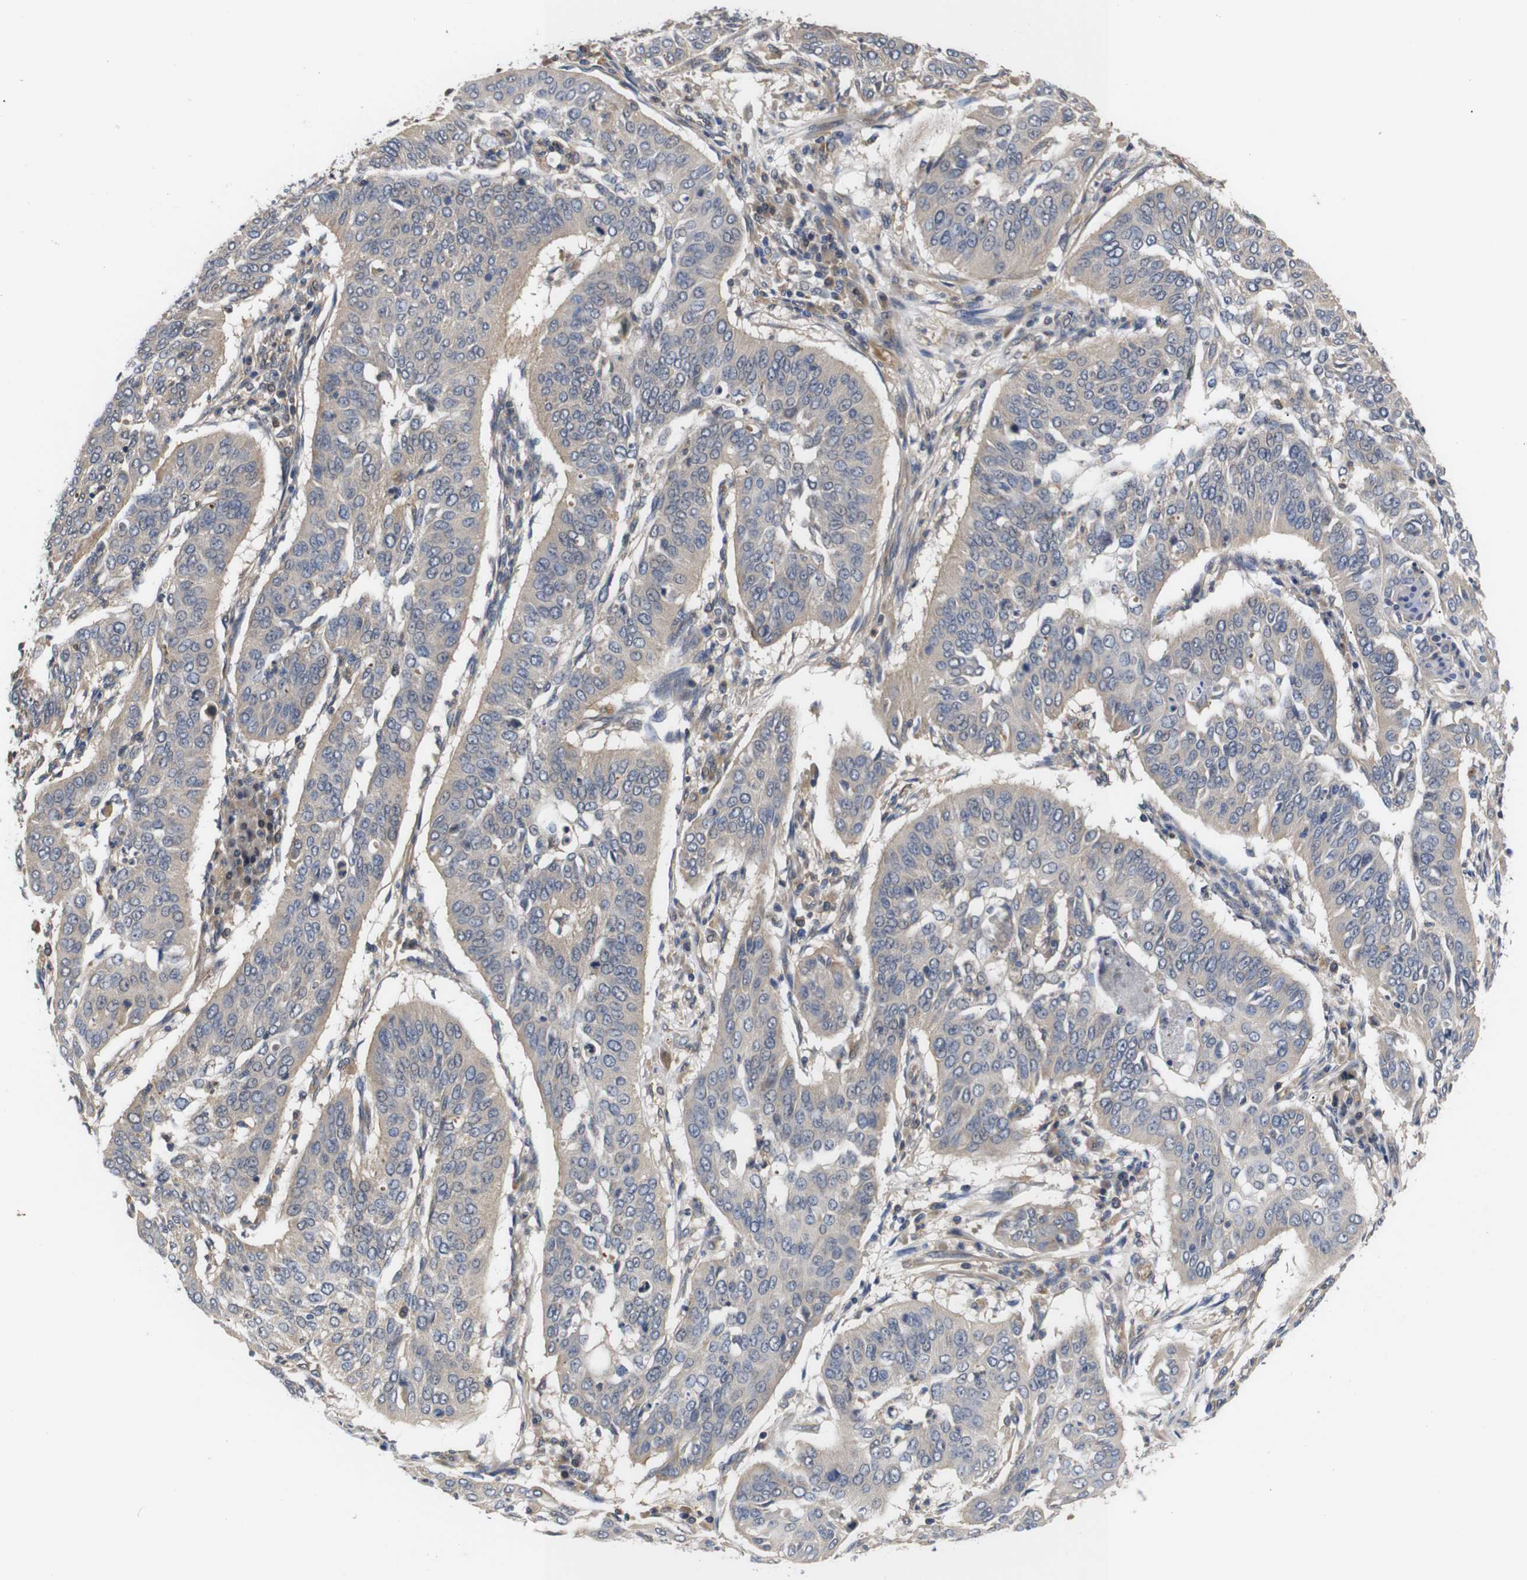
{"staining": {"intensity": "weak", "quantity": ">75%", "location": "cytoplasmic/membranous"}, "tissue": "cervical cancer", "cell_type": "Tumor cells", "image_type": "cancer", "snomed": [{"axis": "morphology", "description": "Normal tissue, NOS"}, {"axis": "morphology", "description": "Squamous cell carcinoma, NOS"}, {"axis": "topography", "description": "Cervix"}], "caption": "A brown stain labels weak cytoplasmic/membranous staining of a protein in human cervical cancer (squamous cell carcinoma) tumor cells. Immunohistochemistry stains the protein in brown and the nuclei are stained blue.", "gene": "DDR1", "patient": {"sex": "female", "age": 39}}